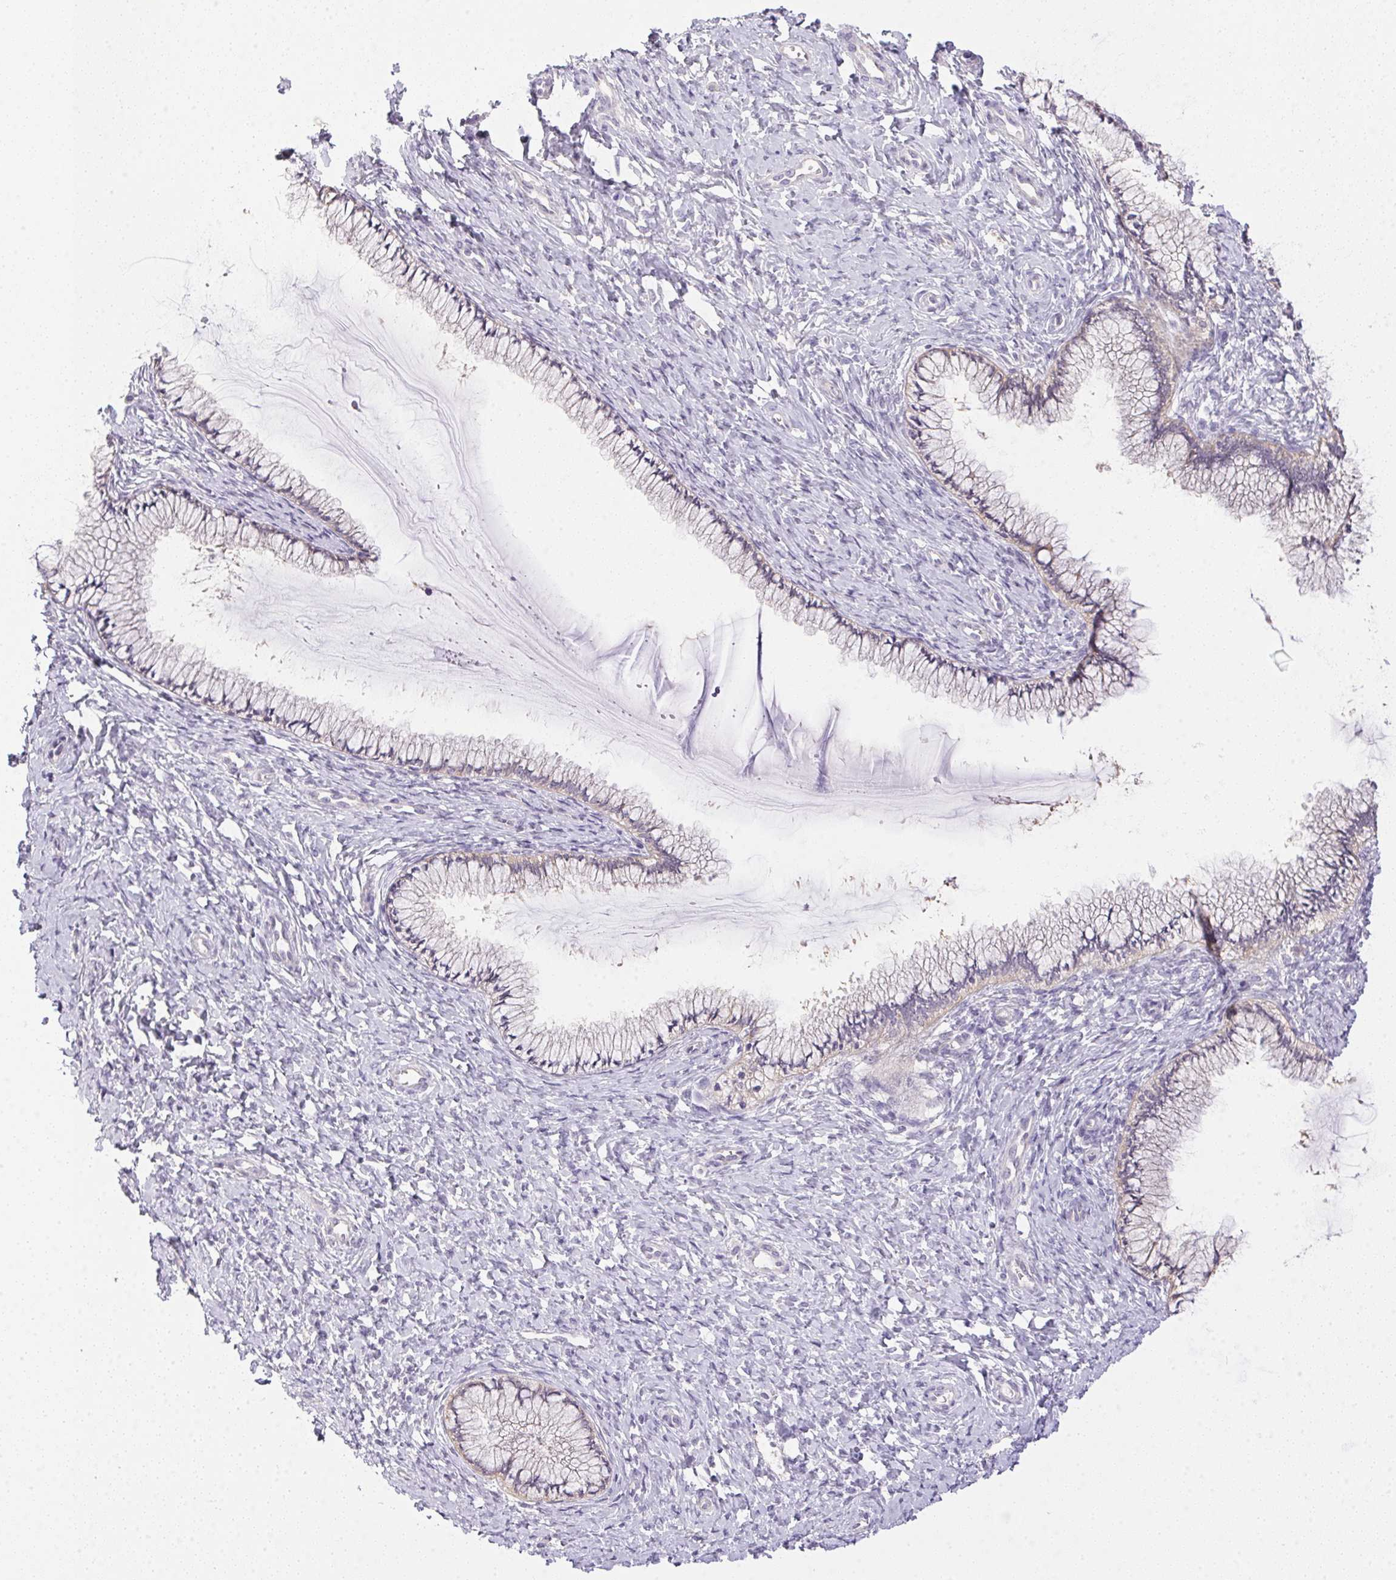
{"staining": {"intensity": "negative", "quantity": "none", "location": "none"}, "tissue": "cervix", "cell_type": "Glandular cells", "image_type": "normal", "snomed": [{"axis": "morphology", "description": "Normal tissue, NOS"}, {"axis": "topography", "description": "Cervix"}], "caption": "The micrograph exhibits no significant expression in glandular cells of cervix. (Brightfield microscopy of DAB IHC at high magnification).", "gene": "SLC17A7", "patient": {"sex": "female", "age": 37}}